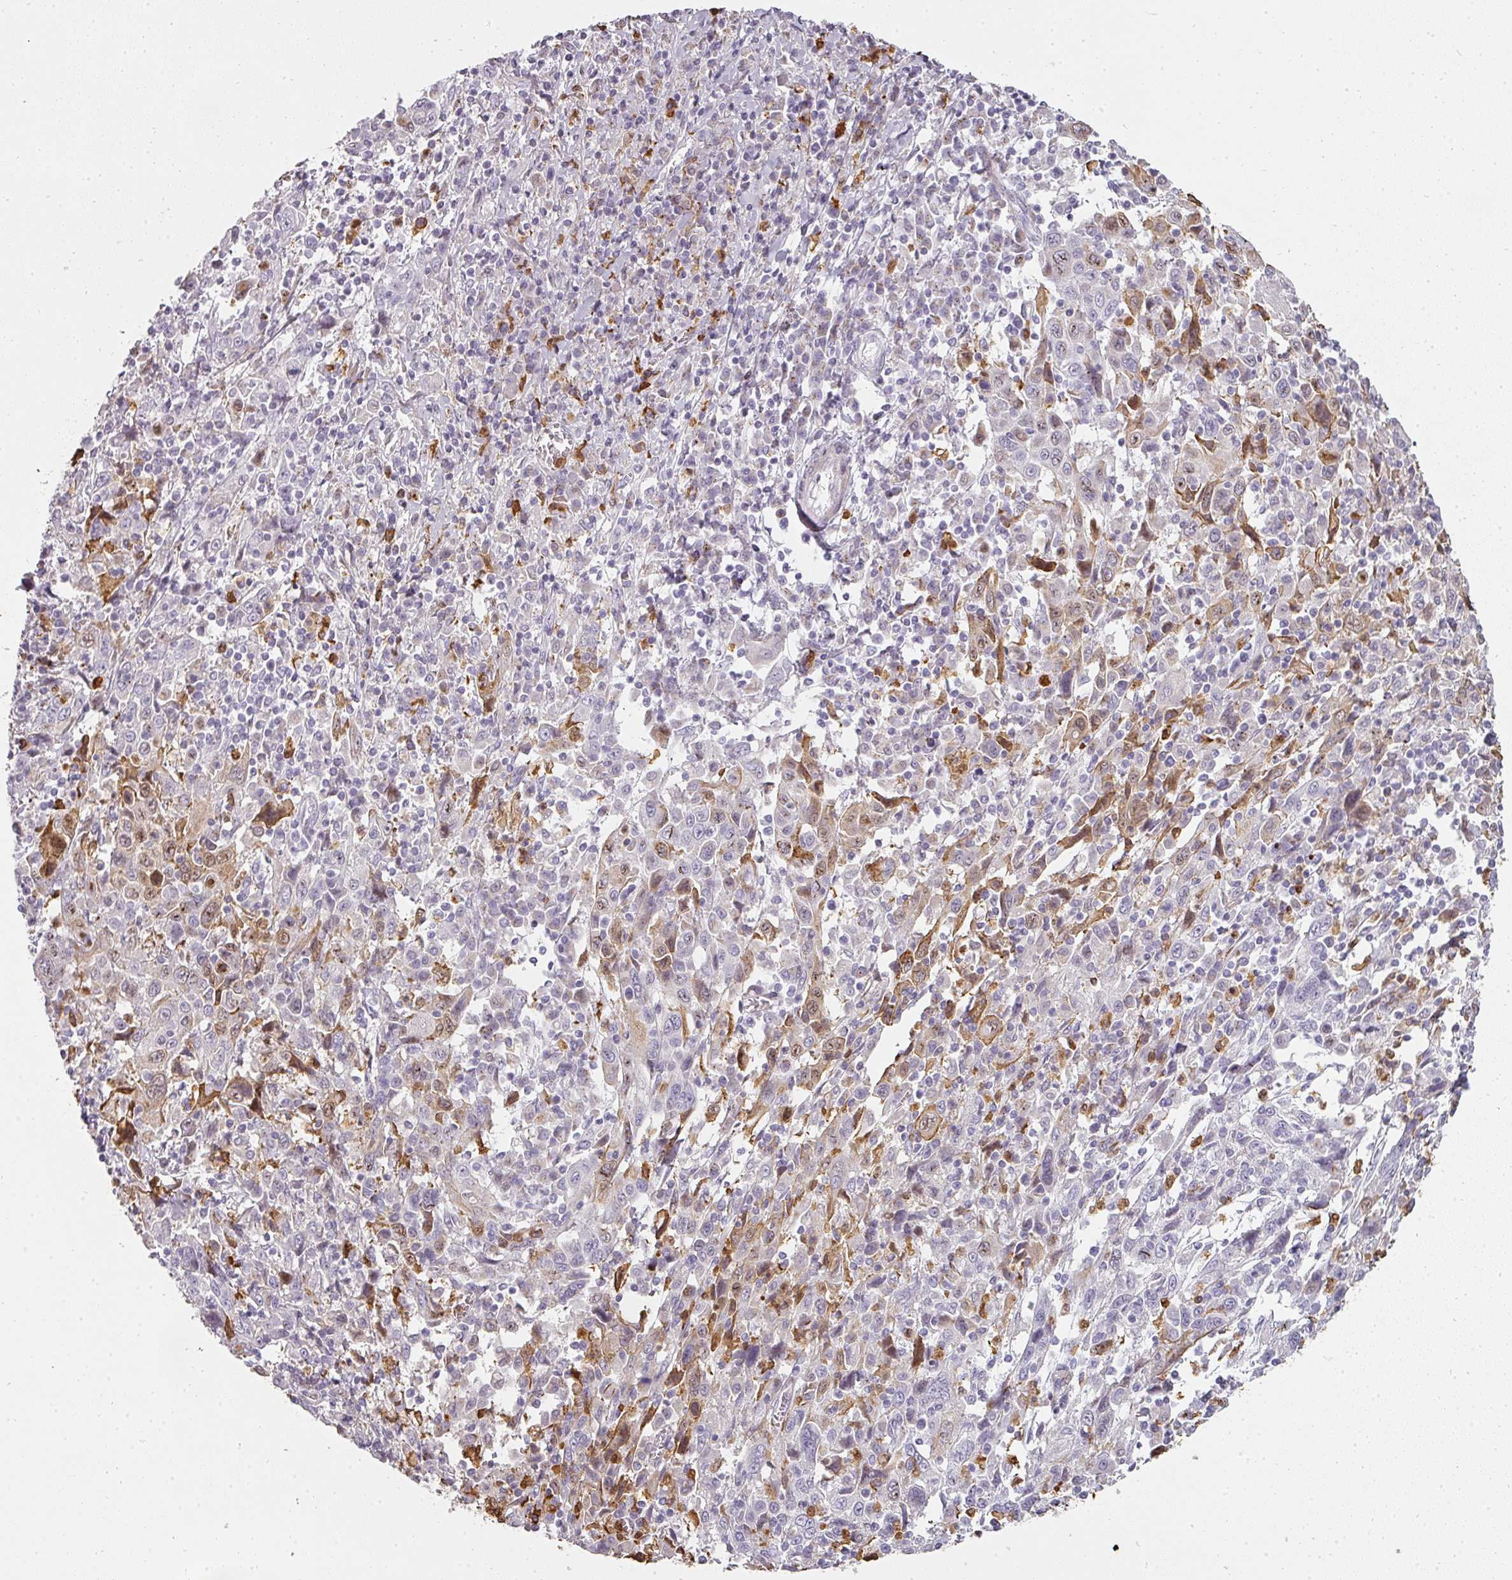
{"staining": {"intensity": "moderate", "quantity": "<25%", "location": "cytoplasmic/membranous,nuclear"}, "tissue": "cervical cancer", "cell_type": "Tumor cells", "image_type": "cancer", "snomed": [{"axis": "morphology", "description": "Squamous cell carcinoma, NOS"}, {"axis": "topography", "description": "Cervix"}], "caption": "Immunohistochemistry histopathology image of neoplastic tissue: squamous cell carcinoma (cervical) stained using immunohistochemistry (IHC) displays low levels of moderate protein expression localized specifically in the cytoplasmic/membranous and nuclear of tumor cells, appearing as a cytoplasmic/membranous and nuclear brown color.", "gene": "BIK", "patient": {"sex": "female", "age": 46}}